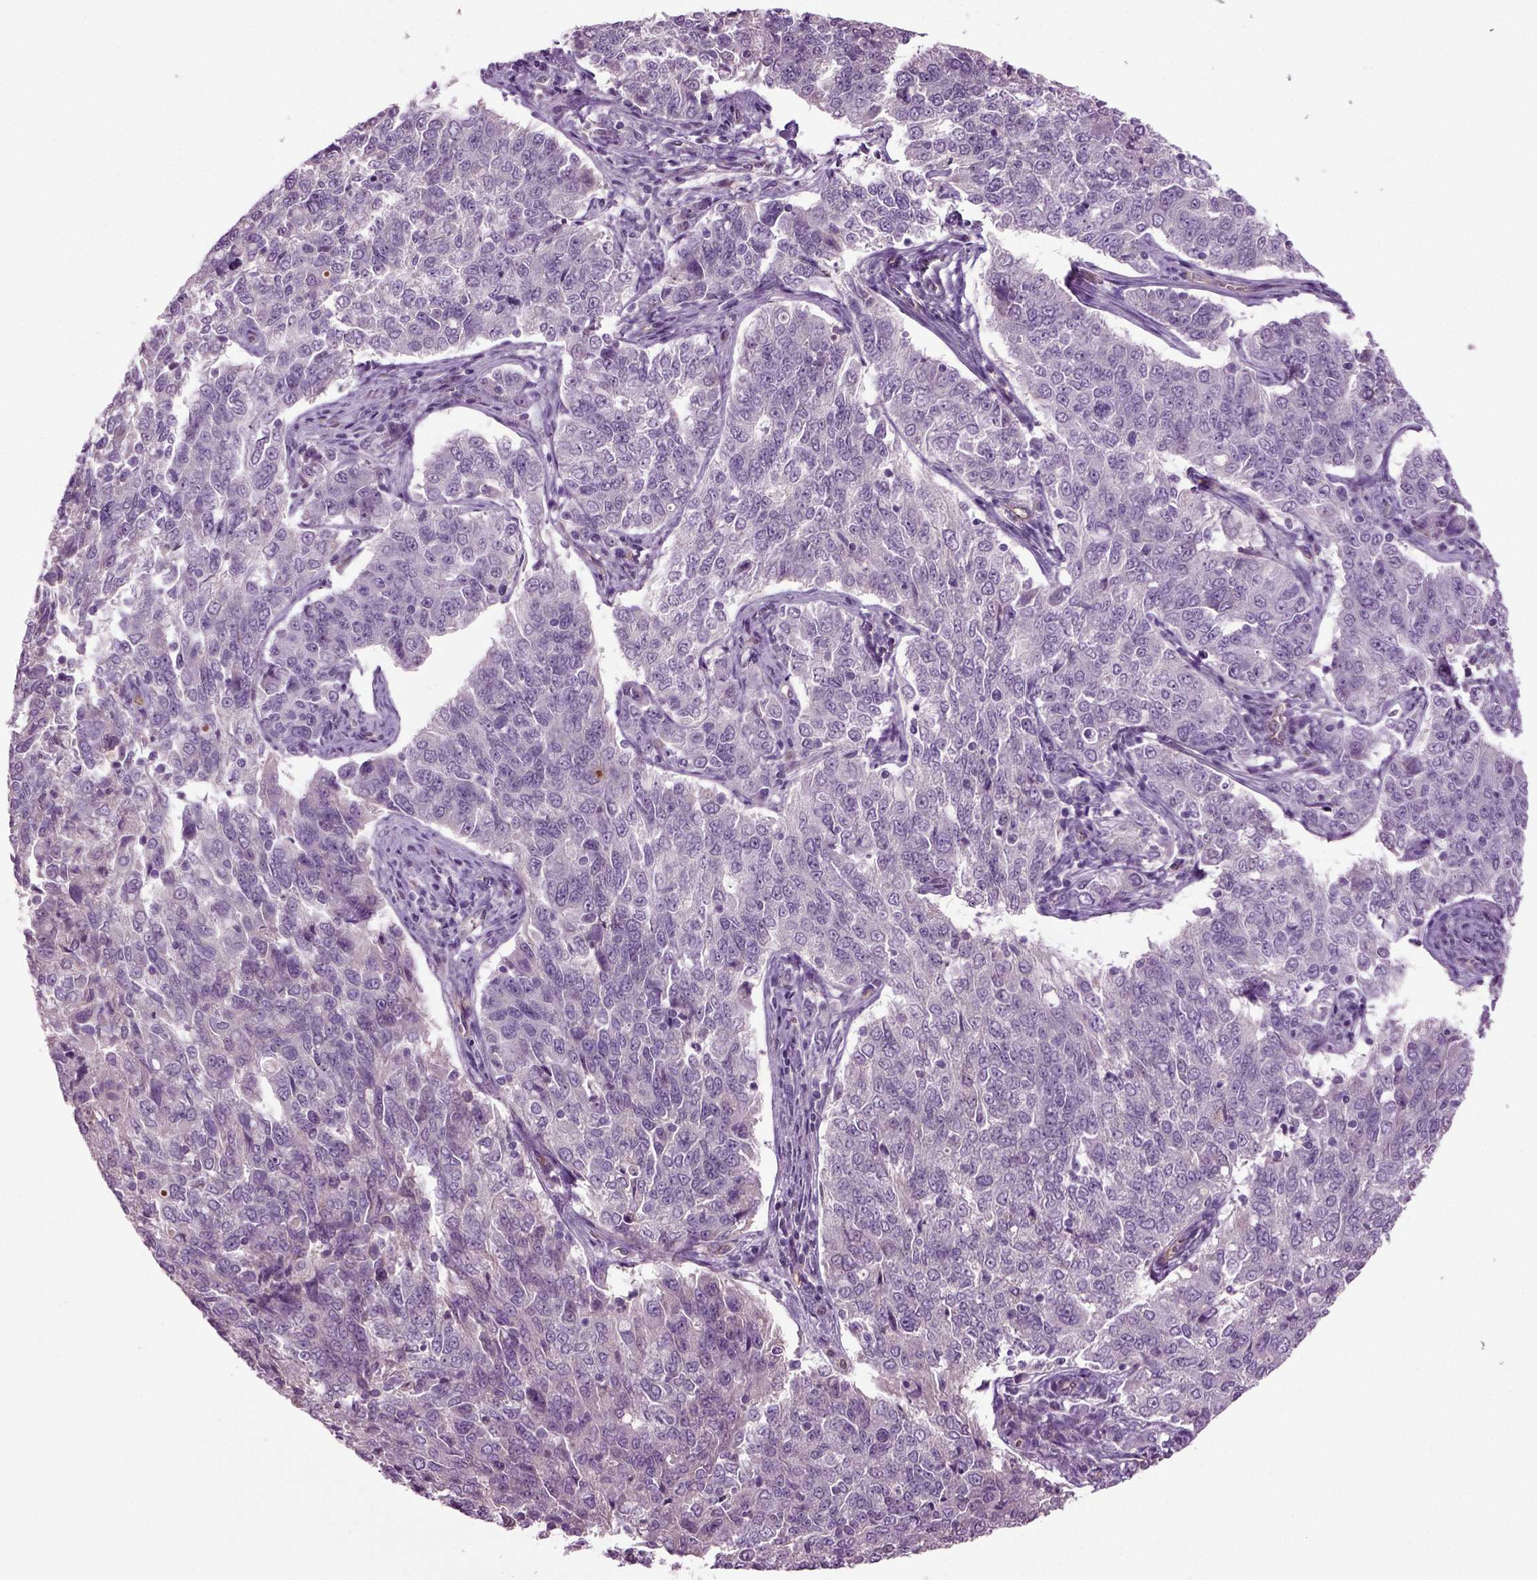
{"staining": {"intensity": "negative", "quantity": "none", "location": "none"}, "tissue": "endometrial cancer", "cell_type": "Tumor cells", "image_type": "cancer", "snomed": [{"axis": "morphology", "description": "Adenocarcinoma, NOS"}, {"axis": "topography", "description": "Endometrium"}], "caption": "The micrograph displays no significant staining in tumor cells of endometrial cancer (adenocarcinoma).", "gene": "COL9A2", "patient": {"sex": "female", "age": 43}}